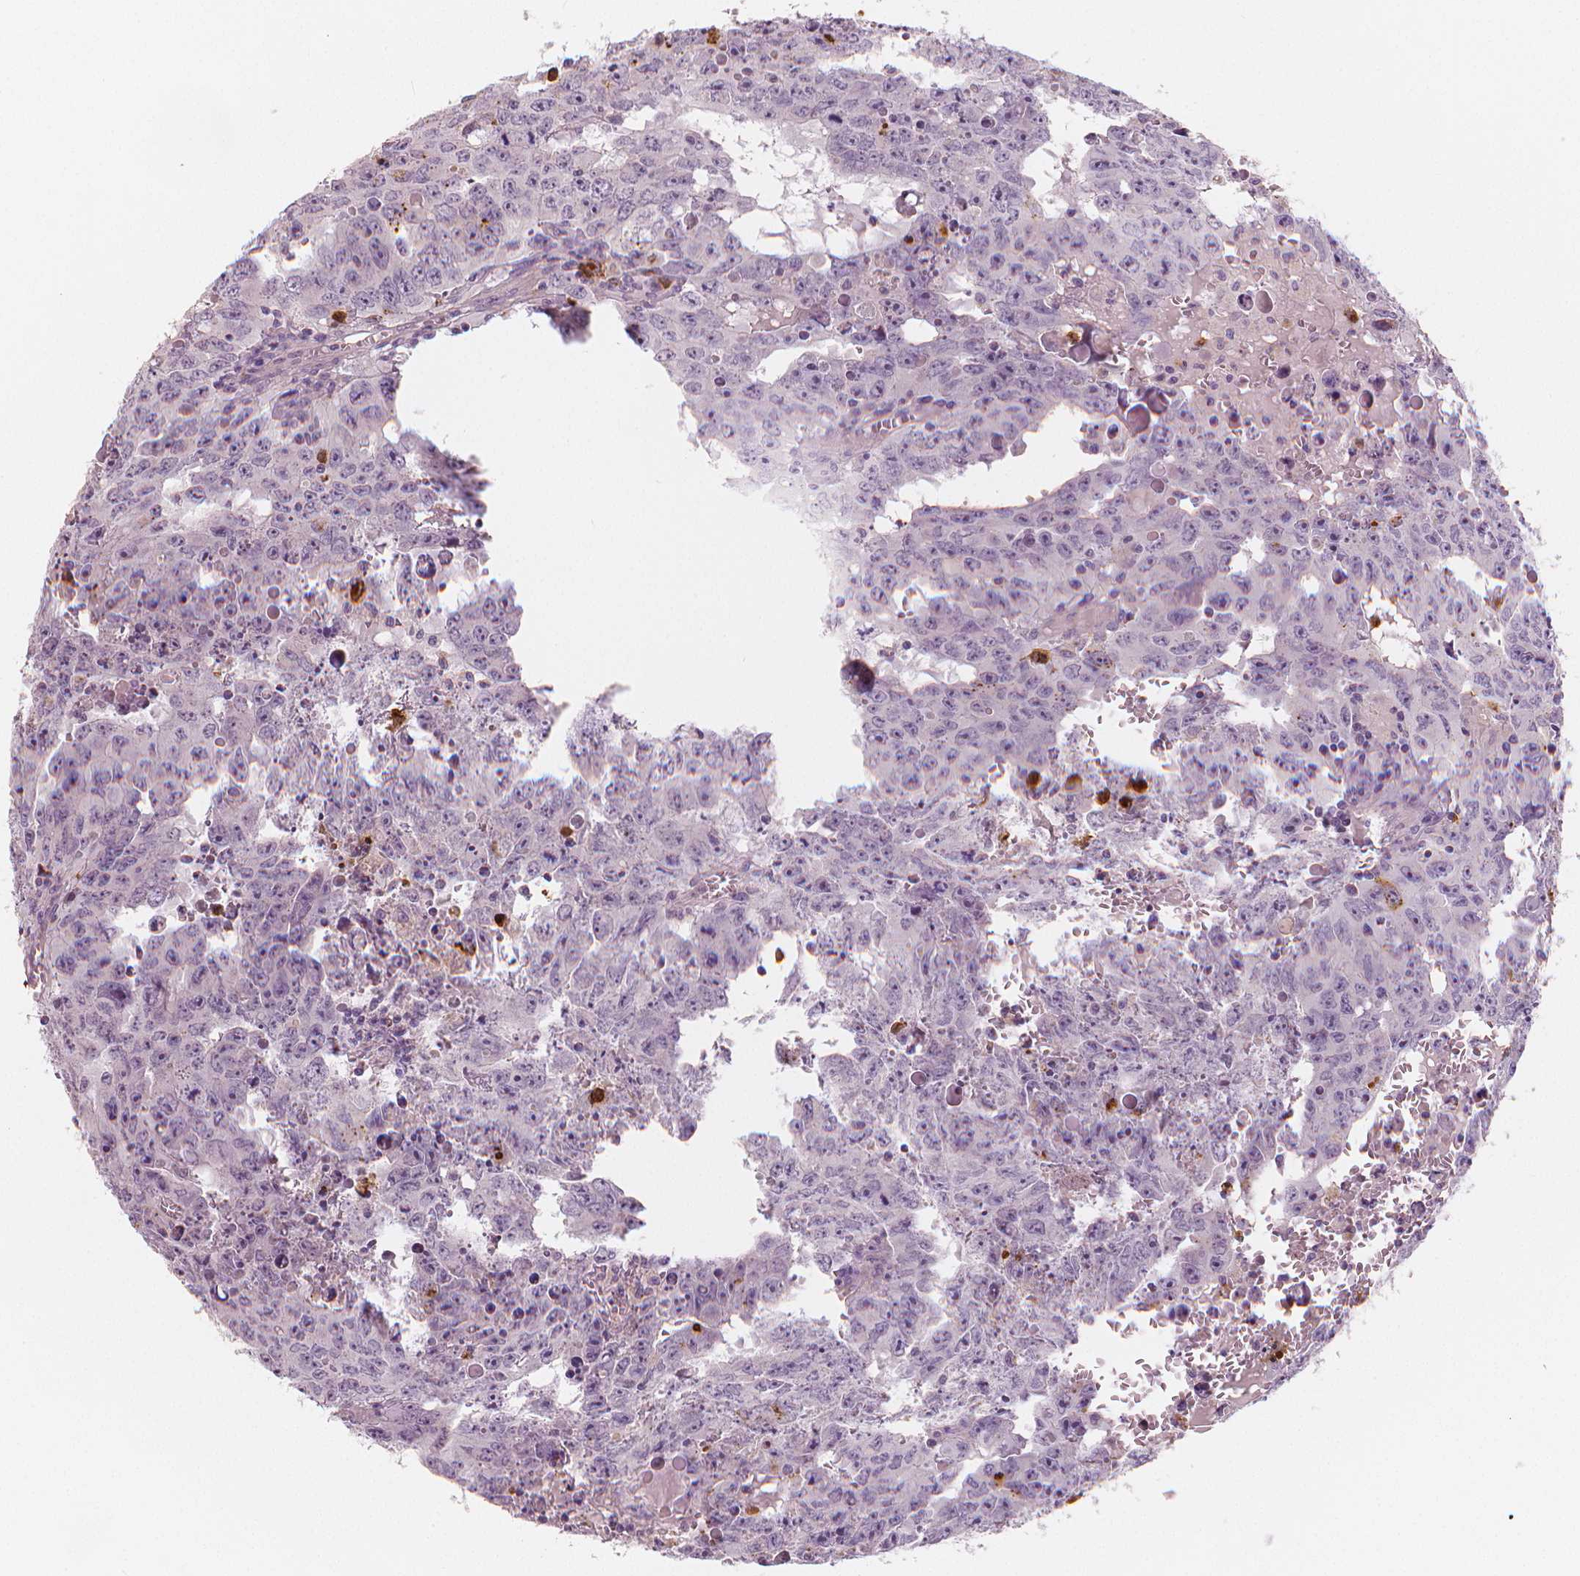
{"staining": {"intensity": "negative", "quantity": "none", "location": "none"}, "tissue": "testis cancer", "cell_type": "Tumor cells", "image_type": "cancer", "snomed": [{"axis": "morphology", "description": "Carcinoma, Embryonal, NOS"}, {"axis": "topography", "description": "Testis"}], "caption": "A photomicrograph of human testis cancer is negative for staining in tumor cells. The staining is performed using DAB (3,3'-diaminobenzidine) brown chromogen with nuclei counter-stained in using hematoxylin.", "gene": "RNASE7", "patient": {"sex": "male", "age": 22}}